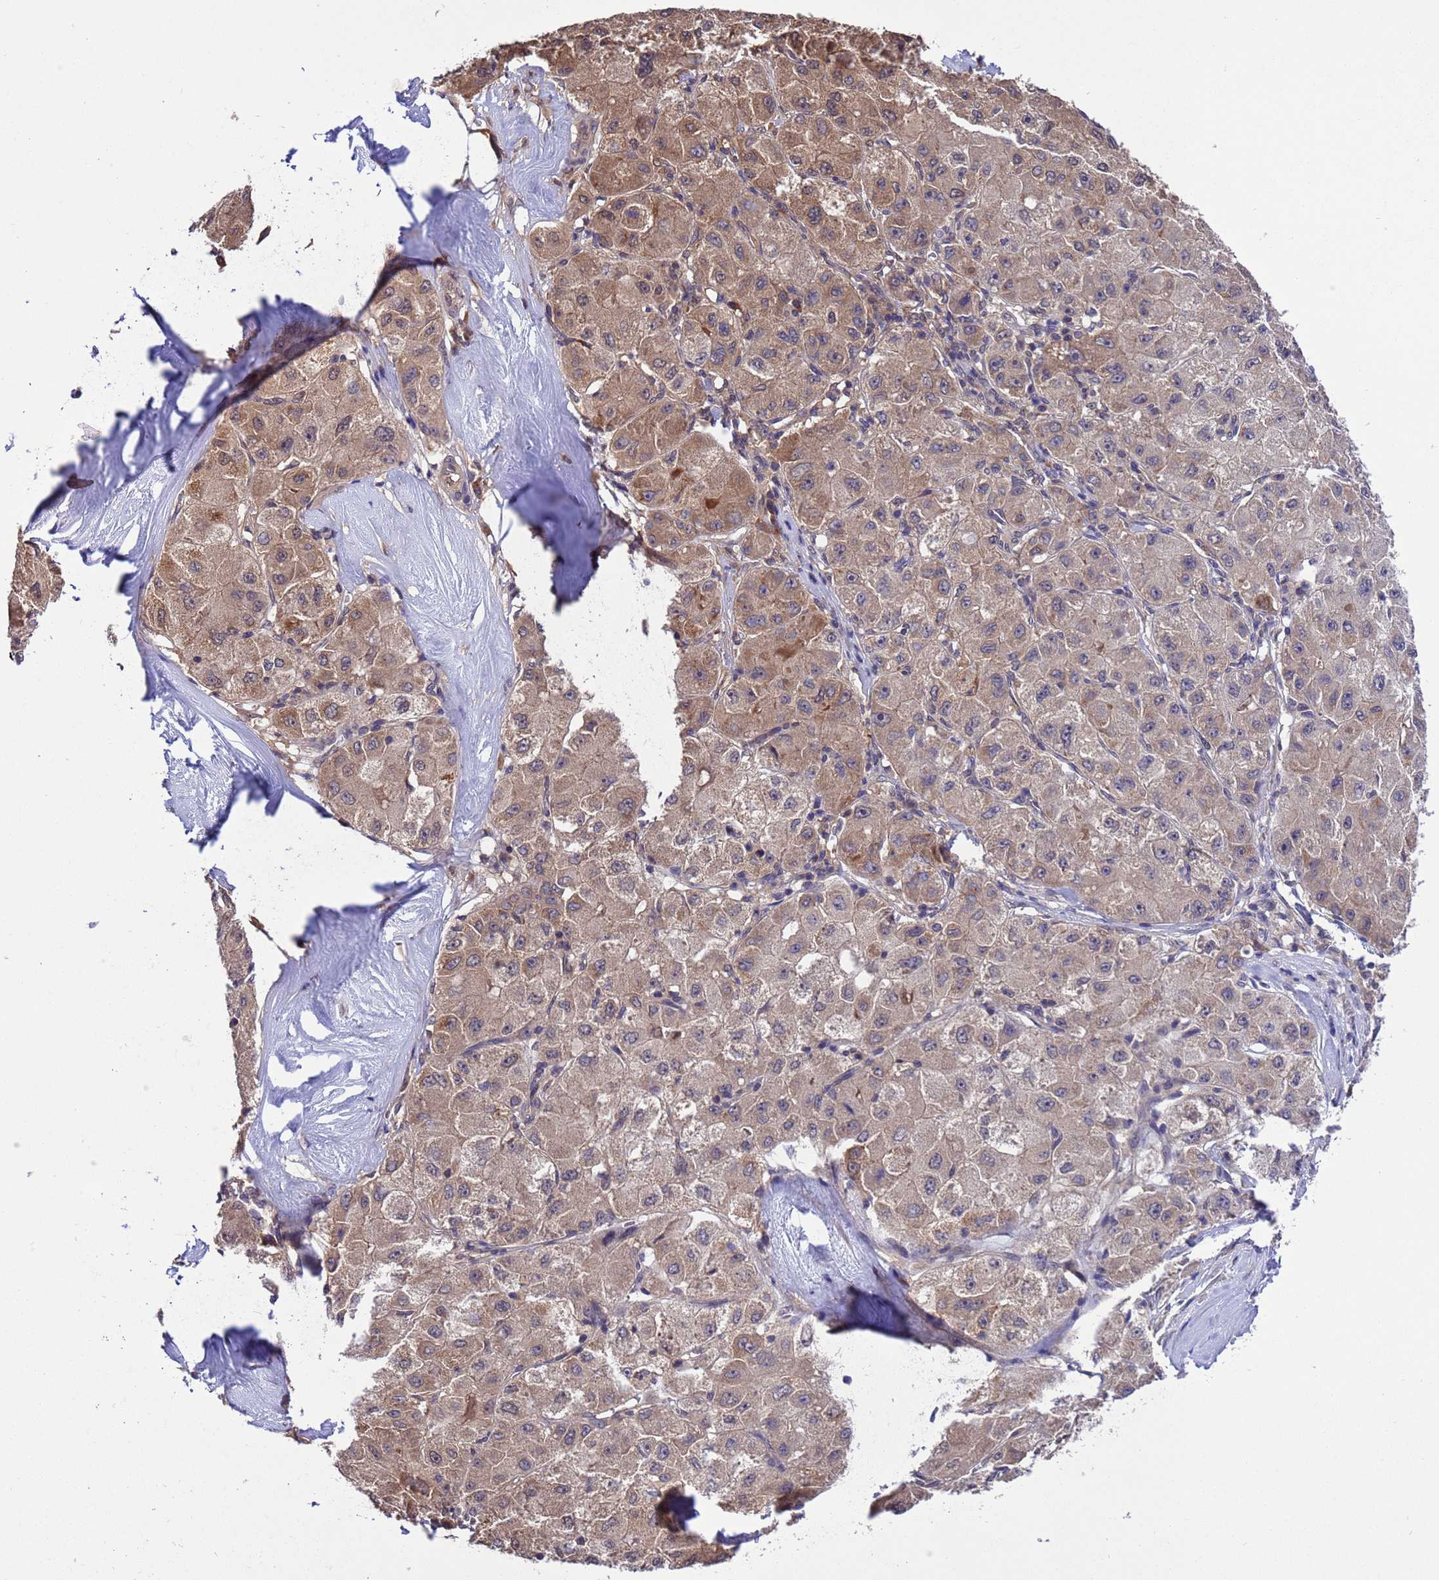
{"staining": {"intensity": "weak", "quantity": ">75%", "location": "cytoplasmic/membranous"}, "tissue": "liver cancer", "cell_type": "Tumor cells", "image_type": "cancer", "snomed": [{"axis": "morphology", "description": "Carcinoma, Hepatocellular, NOS"}, {"axis": "topography", "description": "Liver"}], "caption": "Protein expression analysis of liver cancer (hepatocellular carcinoma) shows weak cytoplasmic/membranous positivity in about >75% of tumor cells. Nuclei are stained in blue.", "gene": "ZFP69B", "patient": {"sex": "male", "age": 80}}